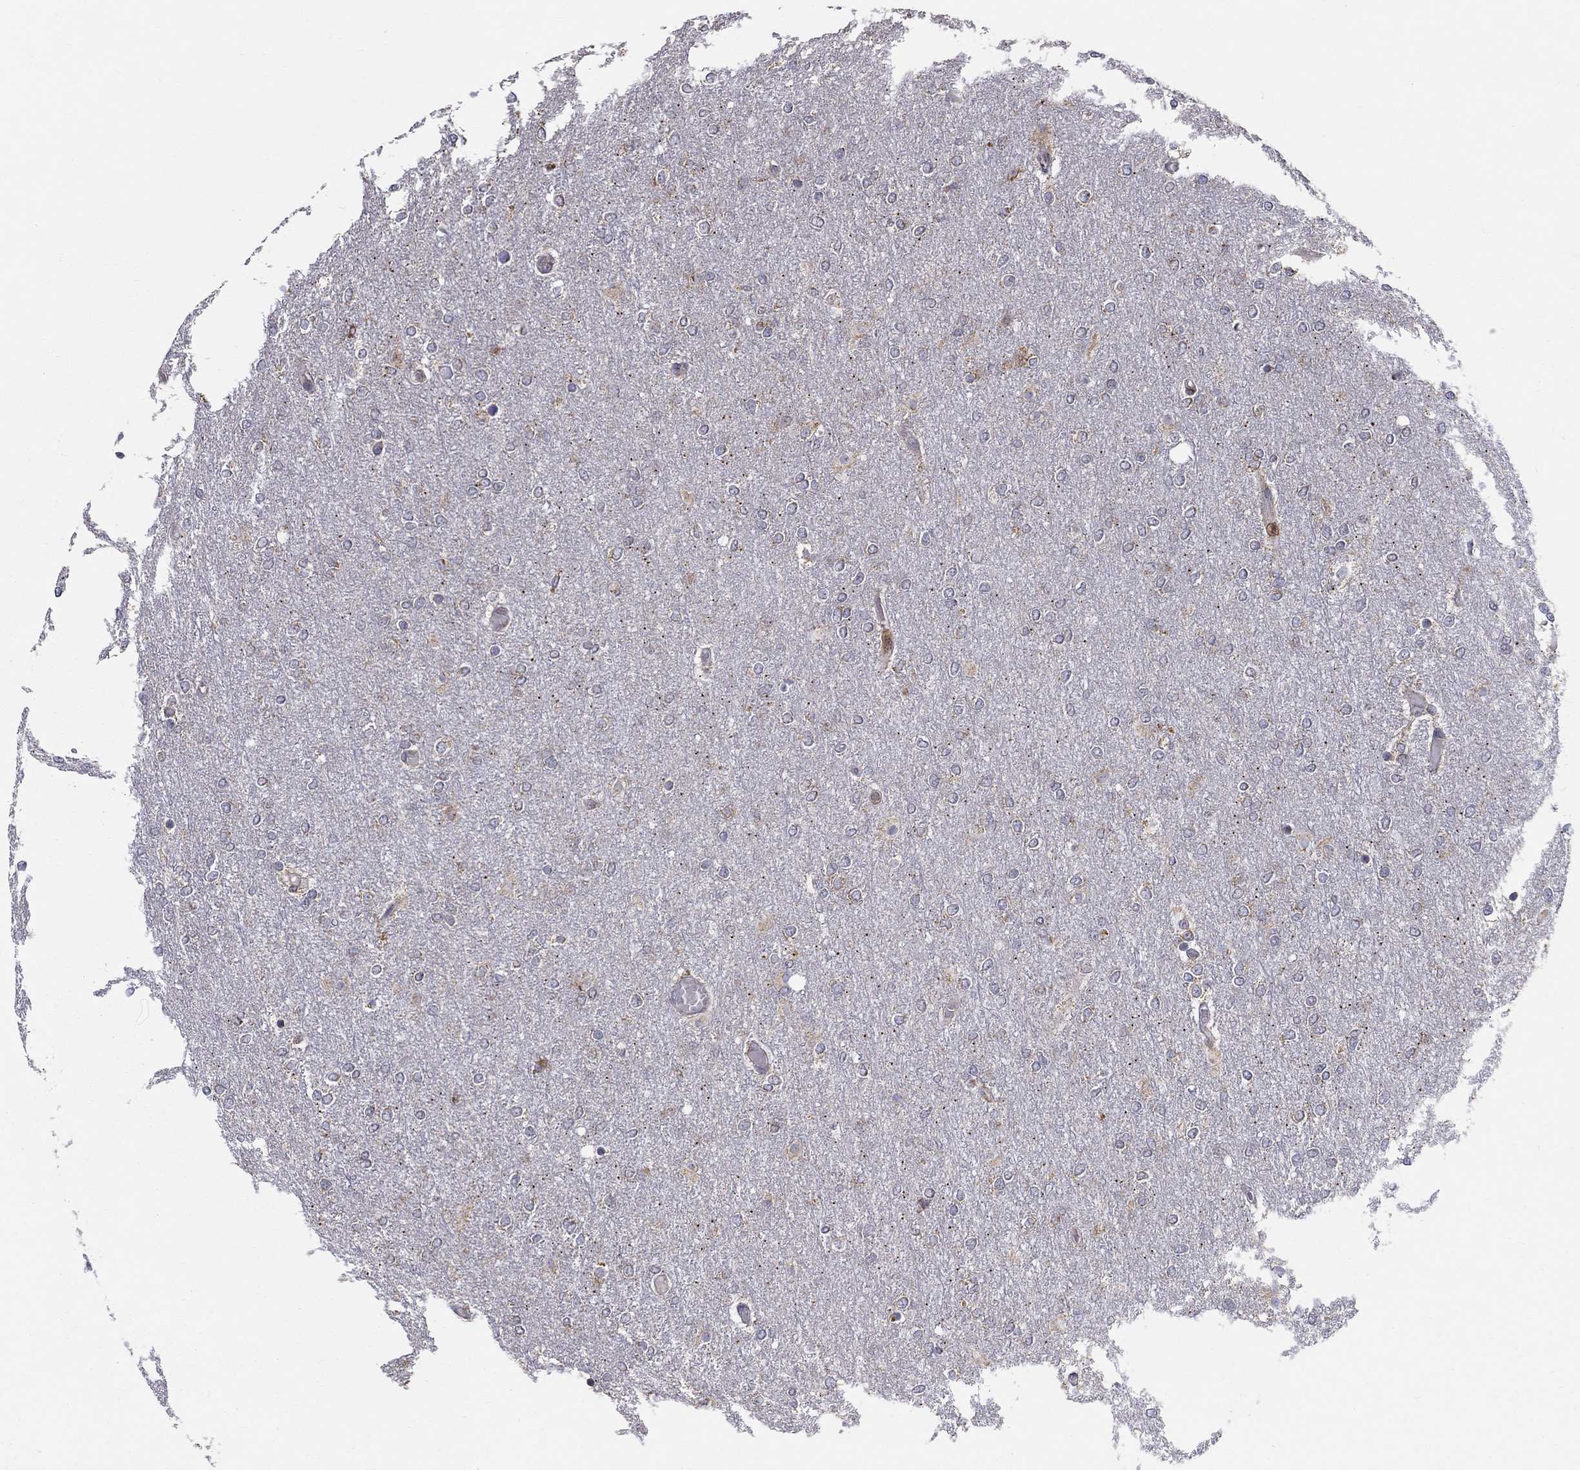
{"staining": {"intensity": "negative", "quantity": "none", "location": "none"}, "tissue": "glioma", "cell_type": "Tumor cells", "image_type": "cancer", "snomed": [{"axis": "morphology", "description": "Glioma, malignant, High grade"}, {"axis": "topography", "description": "Brain"}], "caption": "The histopathology image displays no staining of tumor cells in high-grade glioma (malignant).", "gene": "PRDX4", "patient": {"sex": "female", "age": 61}}